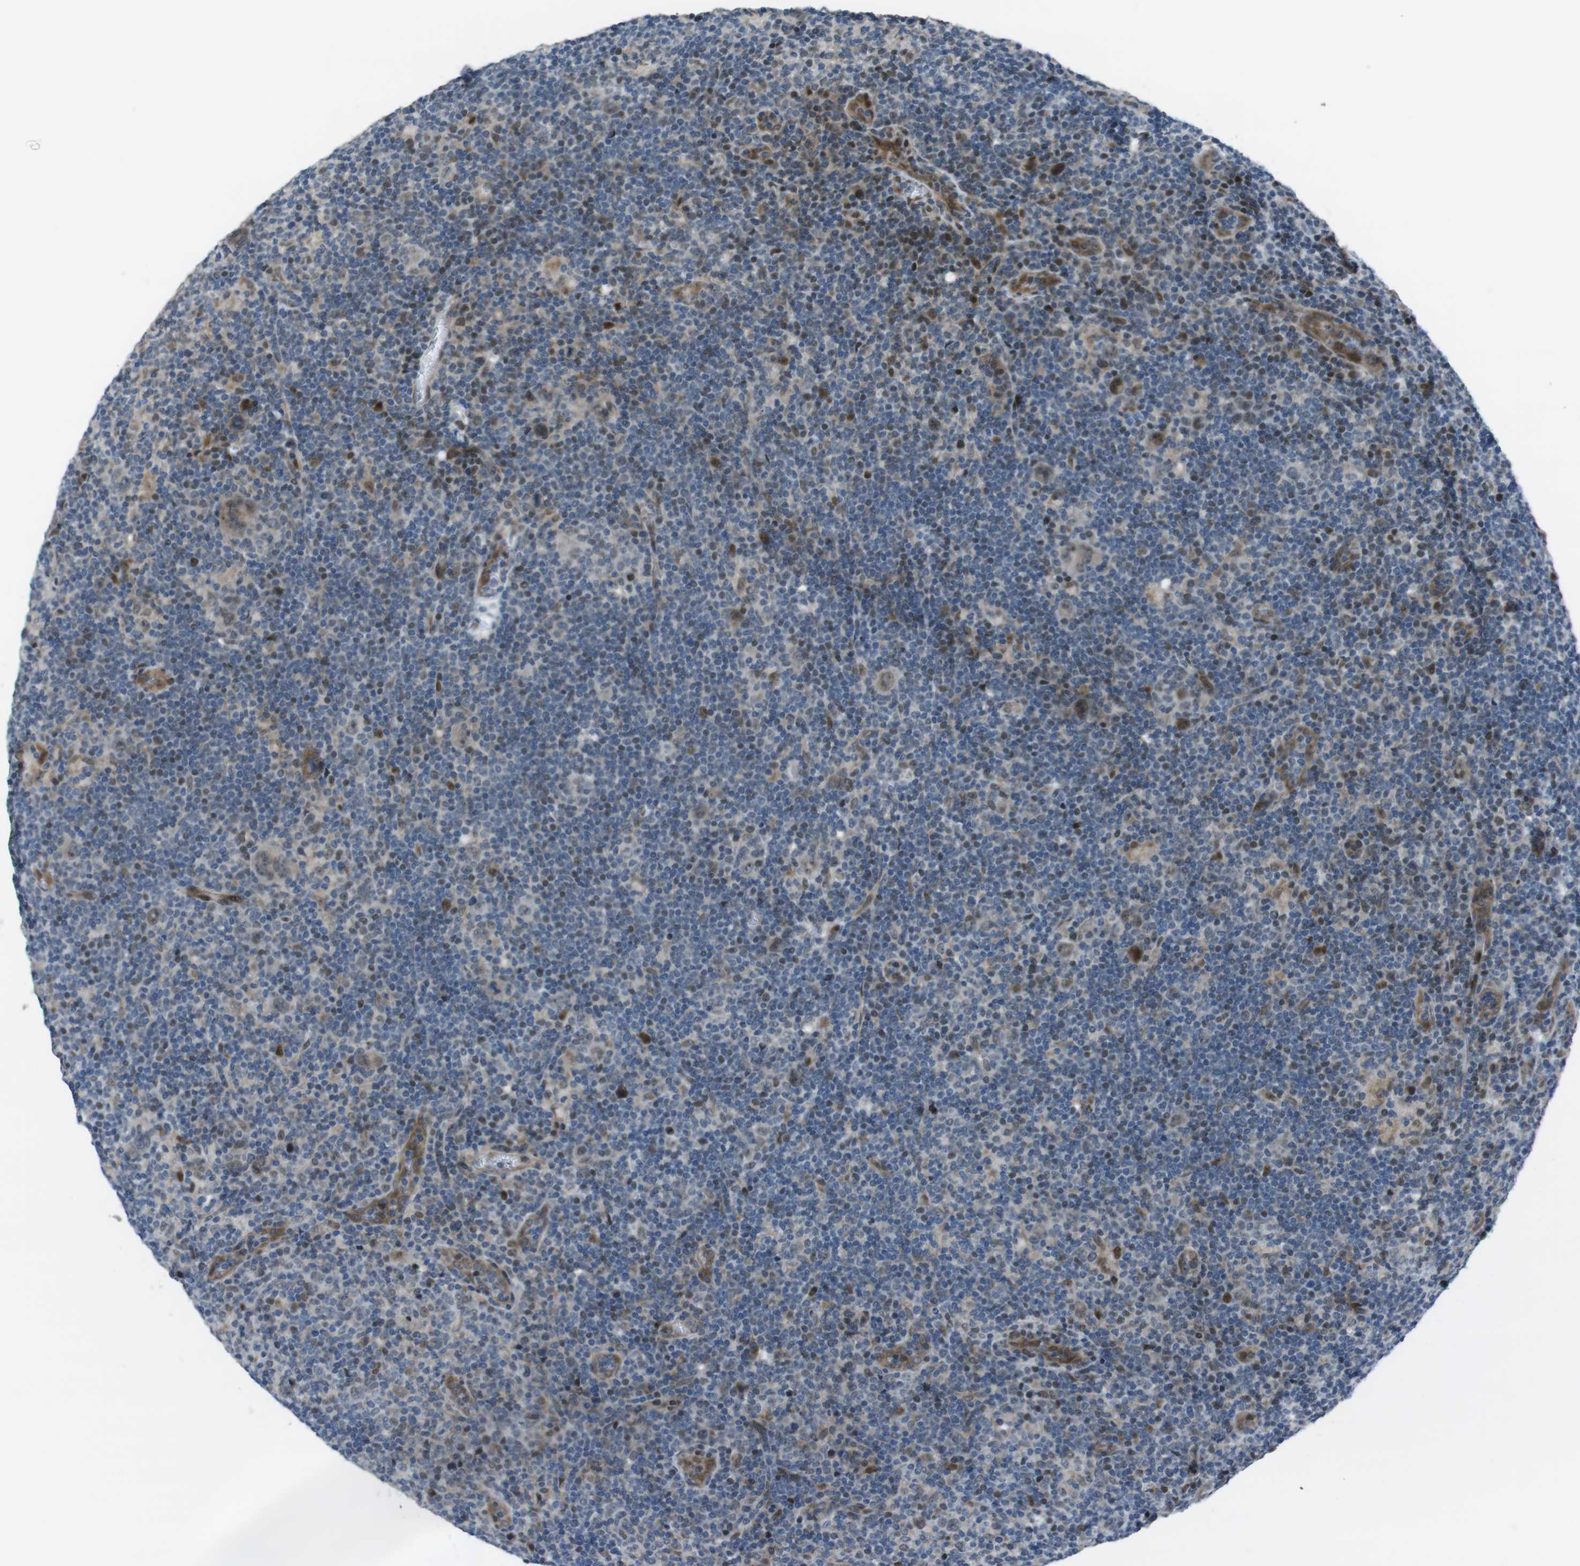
{"staining": {"intensity": "moderate", "quantity": "25%-75%", "location": "cytoplasmic/membranous,nuclear"}, "tissue": "lymphoma", "cell_type": "Tumor cells", "image_type": "cancer", "snomed": [{"axis": "morphology", "description": "Hodgkin's disease, NOS"}, {"axis": "topography", "description": "Lymph node"}], "caption": "A medium amount of moderate cytoplasmic/membranous and nuclear positivity is appreciated in about 25%-75% of tumor cells in lymphoma tissue.", "gene": "PBRM1", "patient": {"sex": "female", "age": 57}}